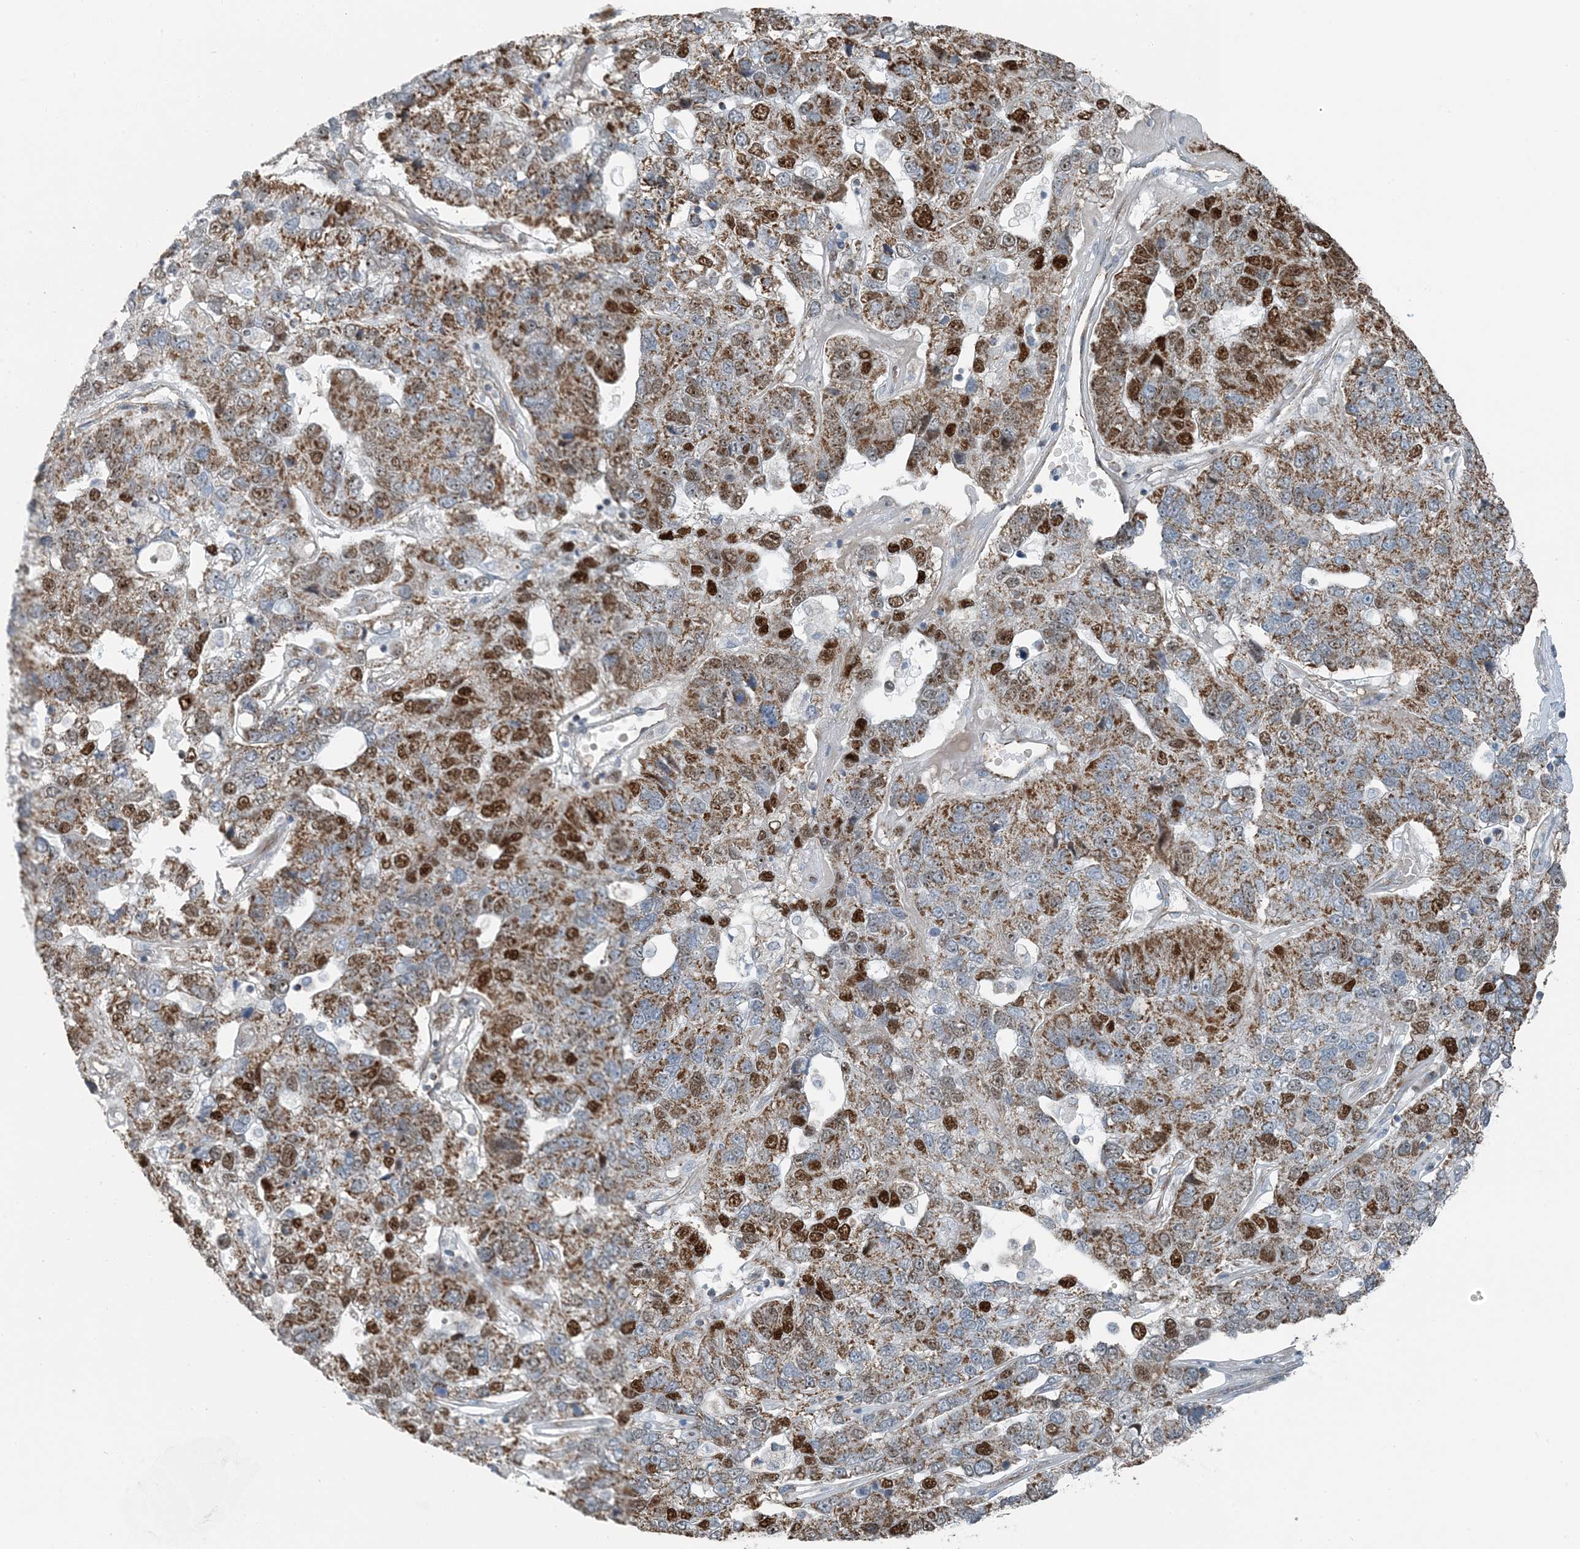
{"staining": {"intensity": "strong", "quantity": "25%-75%", "location": "cytoplasmic/membranous,nuclear"}, "tissue": "pancreatic cancer", "cell_type": "Tumor cells", "image_type": "cancer", "snomed": [{"axis": "morphology", "description": "Adenocarcinoma, NOS"}, {"axis": "topography", "description": "Pancreas"}], "caption": "Pancreatic cancer stained with a protein marker exhibits strong staining in tumor cells.", "gene": "PILRB", "patient": {"sex": "female", "age": 61}}